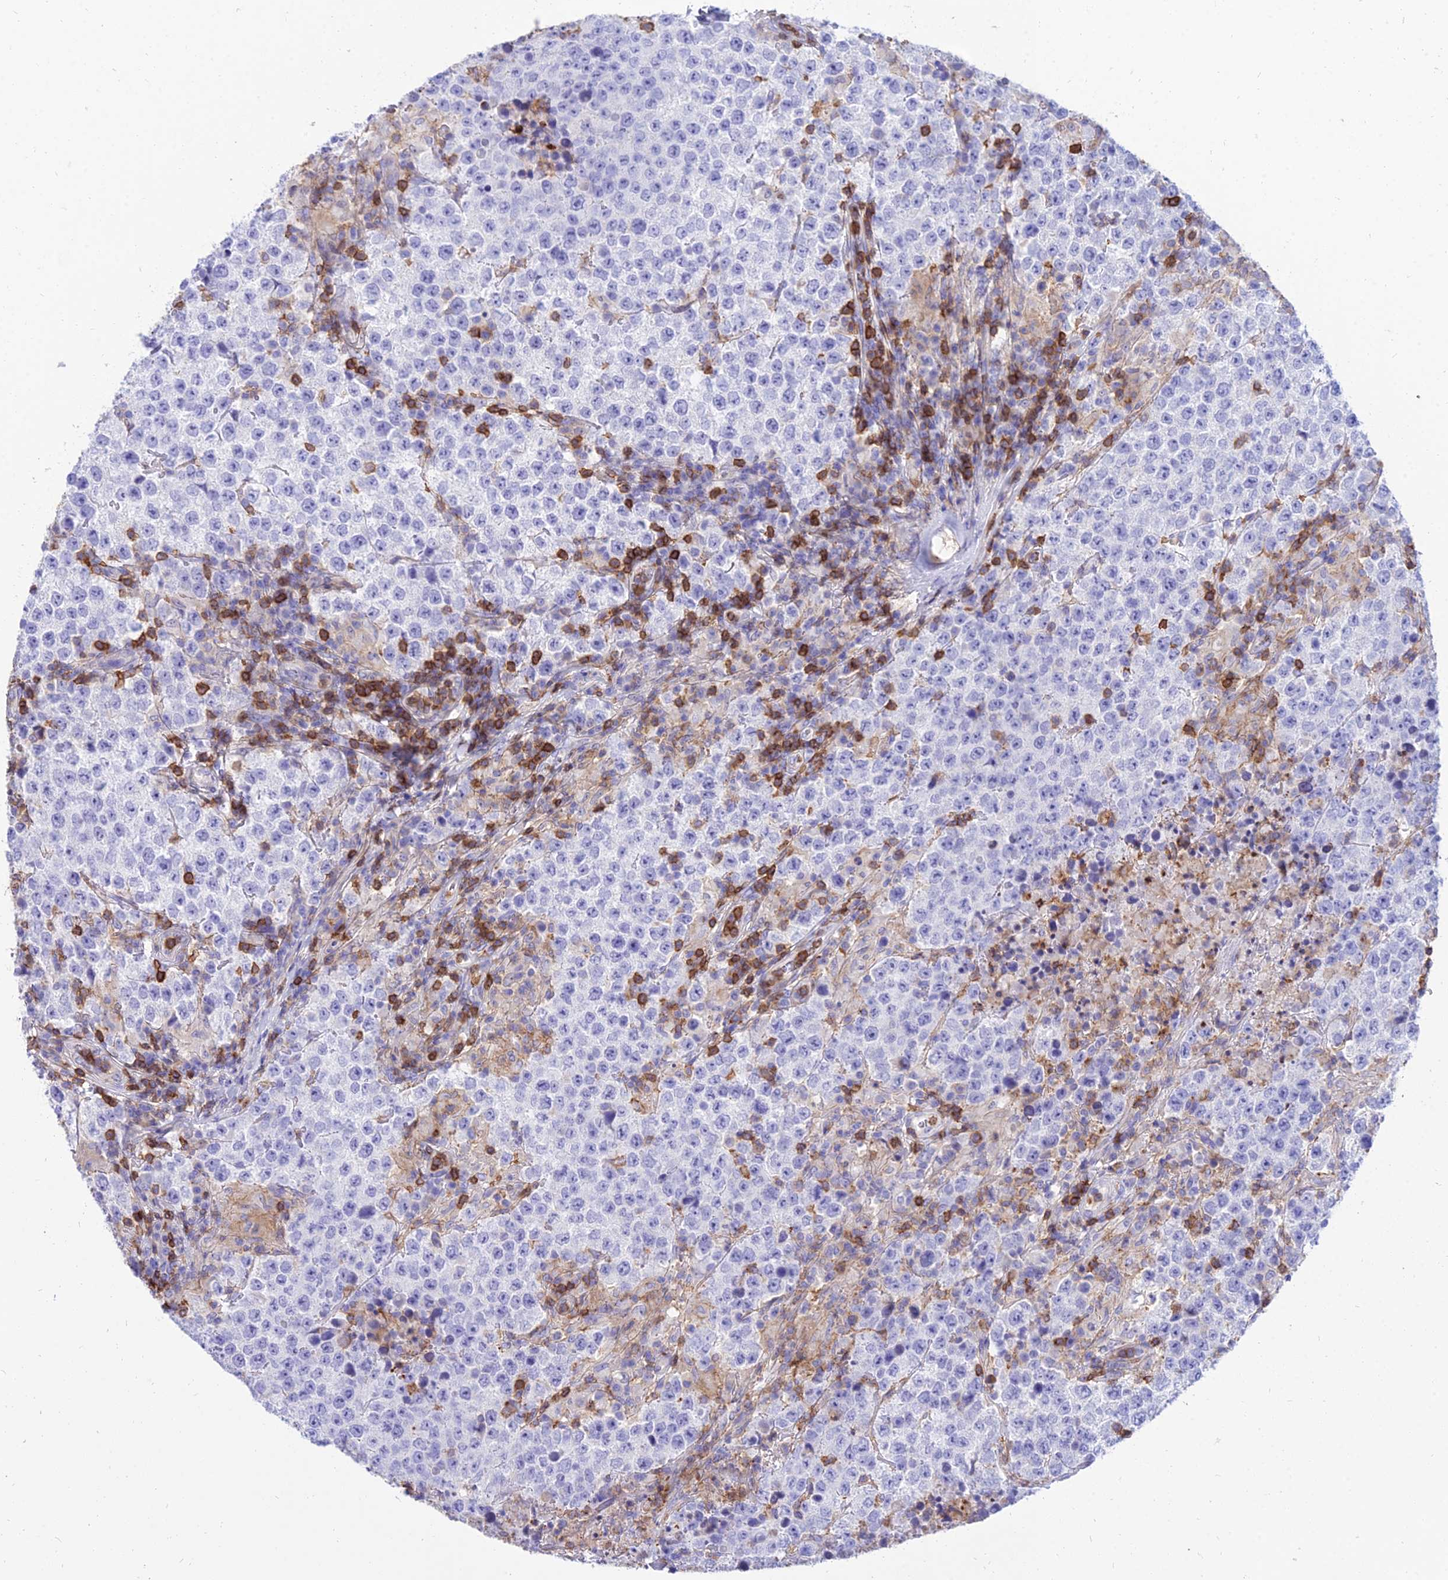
{"staining": {"intensity": "negative", "quantity": "none", "location": "none"}, "tissue": "testis cancer", "cell_type": "Tumor cells", "image_type": "cancer", "snomed": [{"axis": "morphology", "description": "Seminoma, NOS"}, {"axis": "morphology", "description": "Carcinoma, Embryonal, NOS"}, {"axis": "topography", "description": "Testis"}], "caption": "Human testis embryonal carcinoma stained for a protein using immunohistochemistry (IHC) exhibits no positivity in tumor cells.", "gene": "SREK1IP1", "patient": {"sex": "male", "age": 41}}